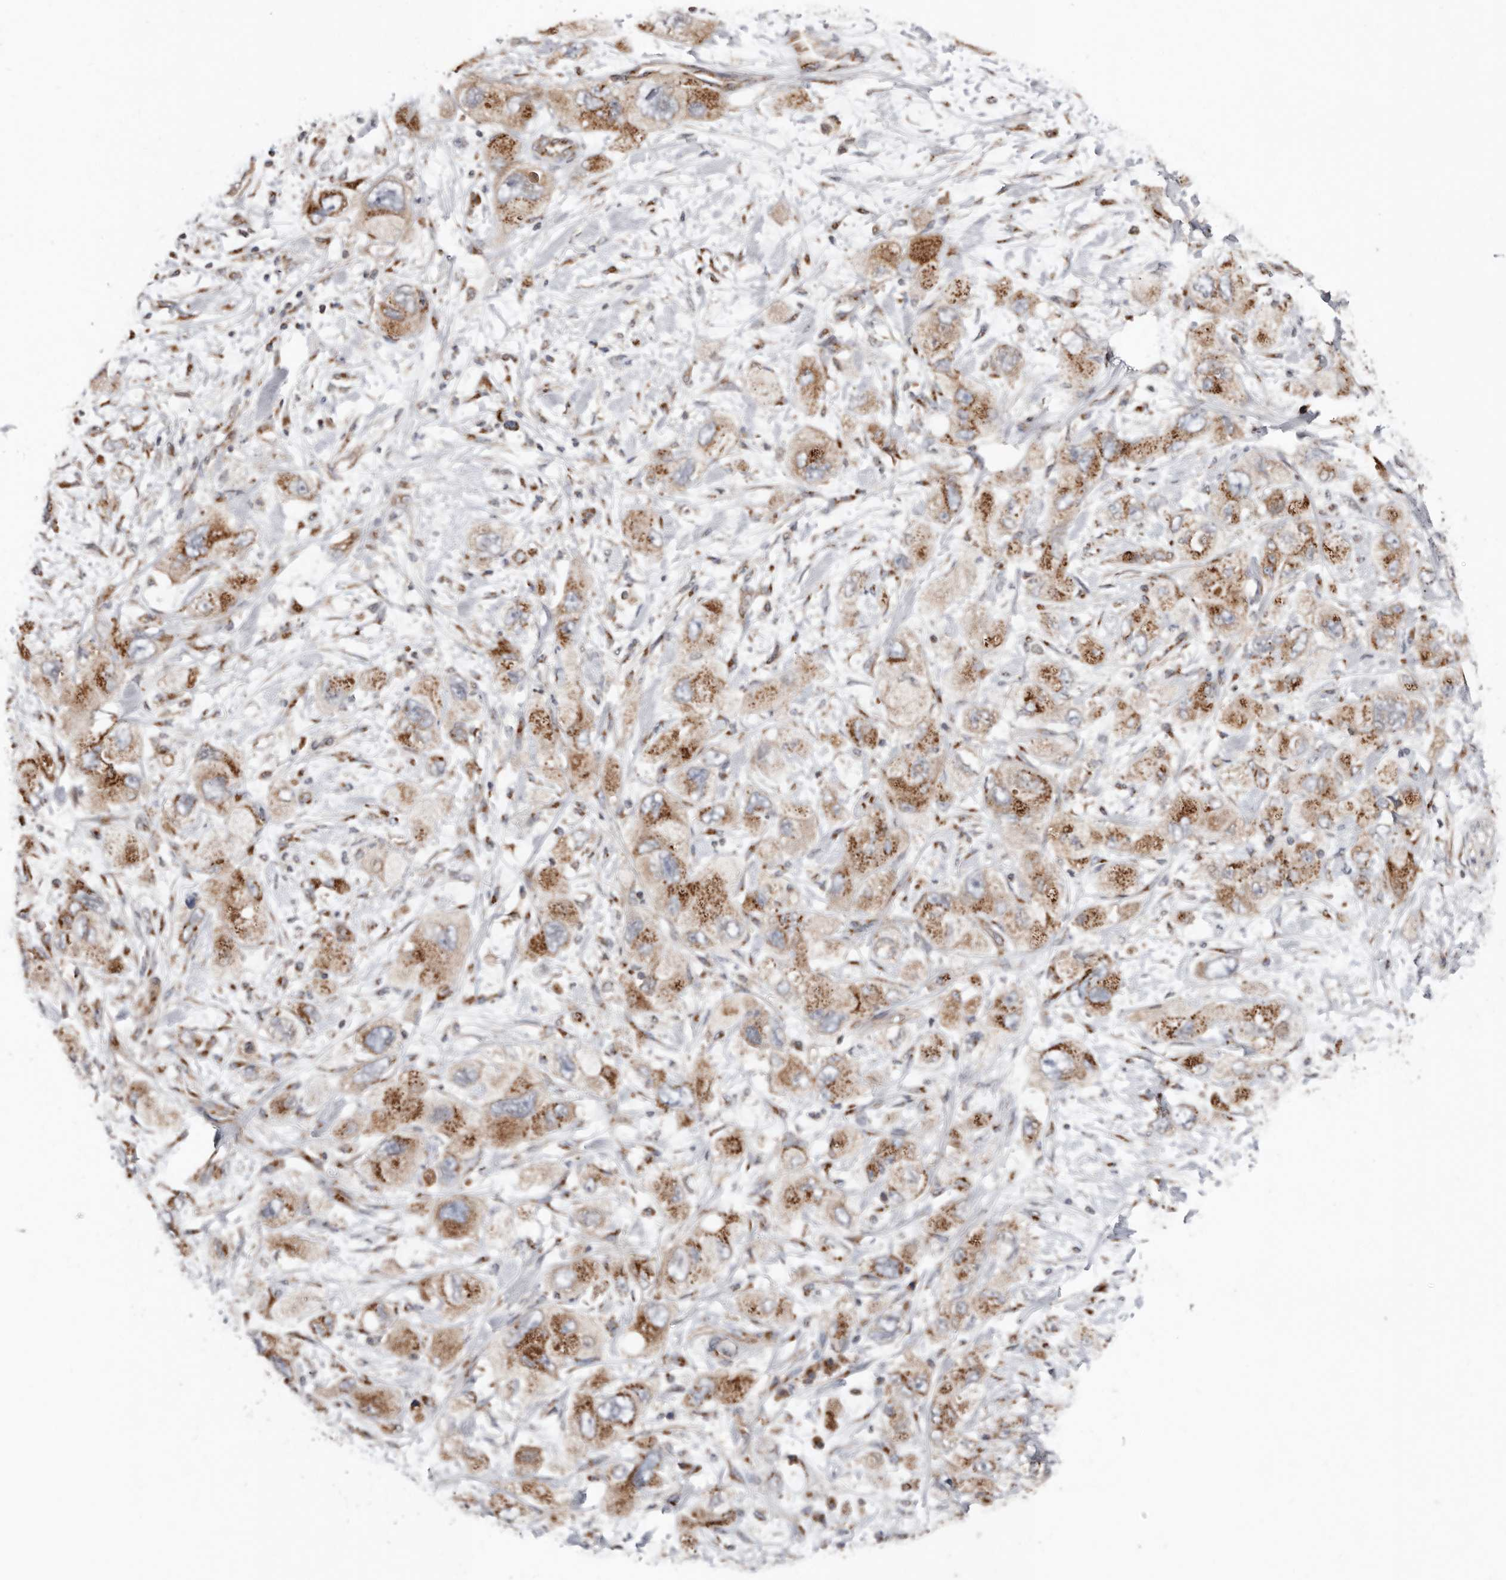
{"staining": {"intensity": "moderate", "quantity": ">75%", "location": "cytoplasmic/membranous"}, "tissue": "pancreatic cancer", "cell_type": "Tumor cells", "image_type": "cancer", "snomed": [{"axis": "morphology", "description": "Adenocarcinoma, NOS"}, {"axis": "topography", "description": "Pancreas"}], "caption": "IHC image of pancreatic adenocarcinoma stained for a protein (brown), which shows medium levels of moderate cytoplasmic/membranous staining in about >75% of tumor cells.", "gene": "COG1", "patient": {"sex": "female", "age": 73}}